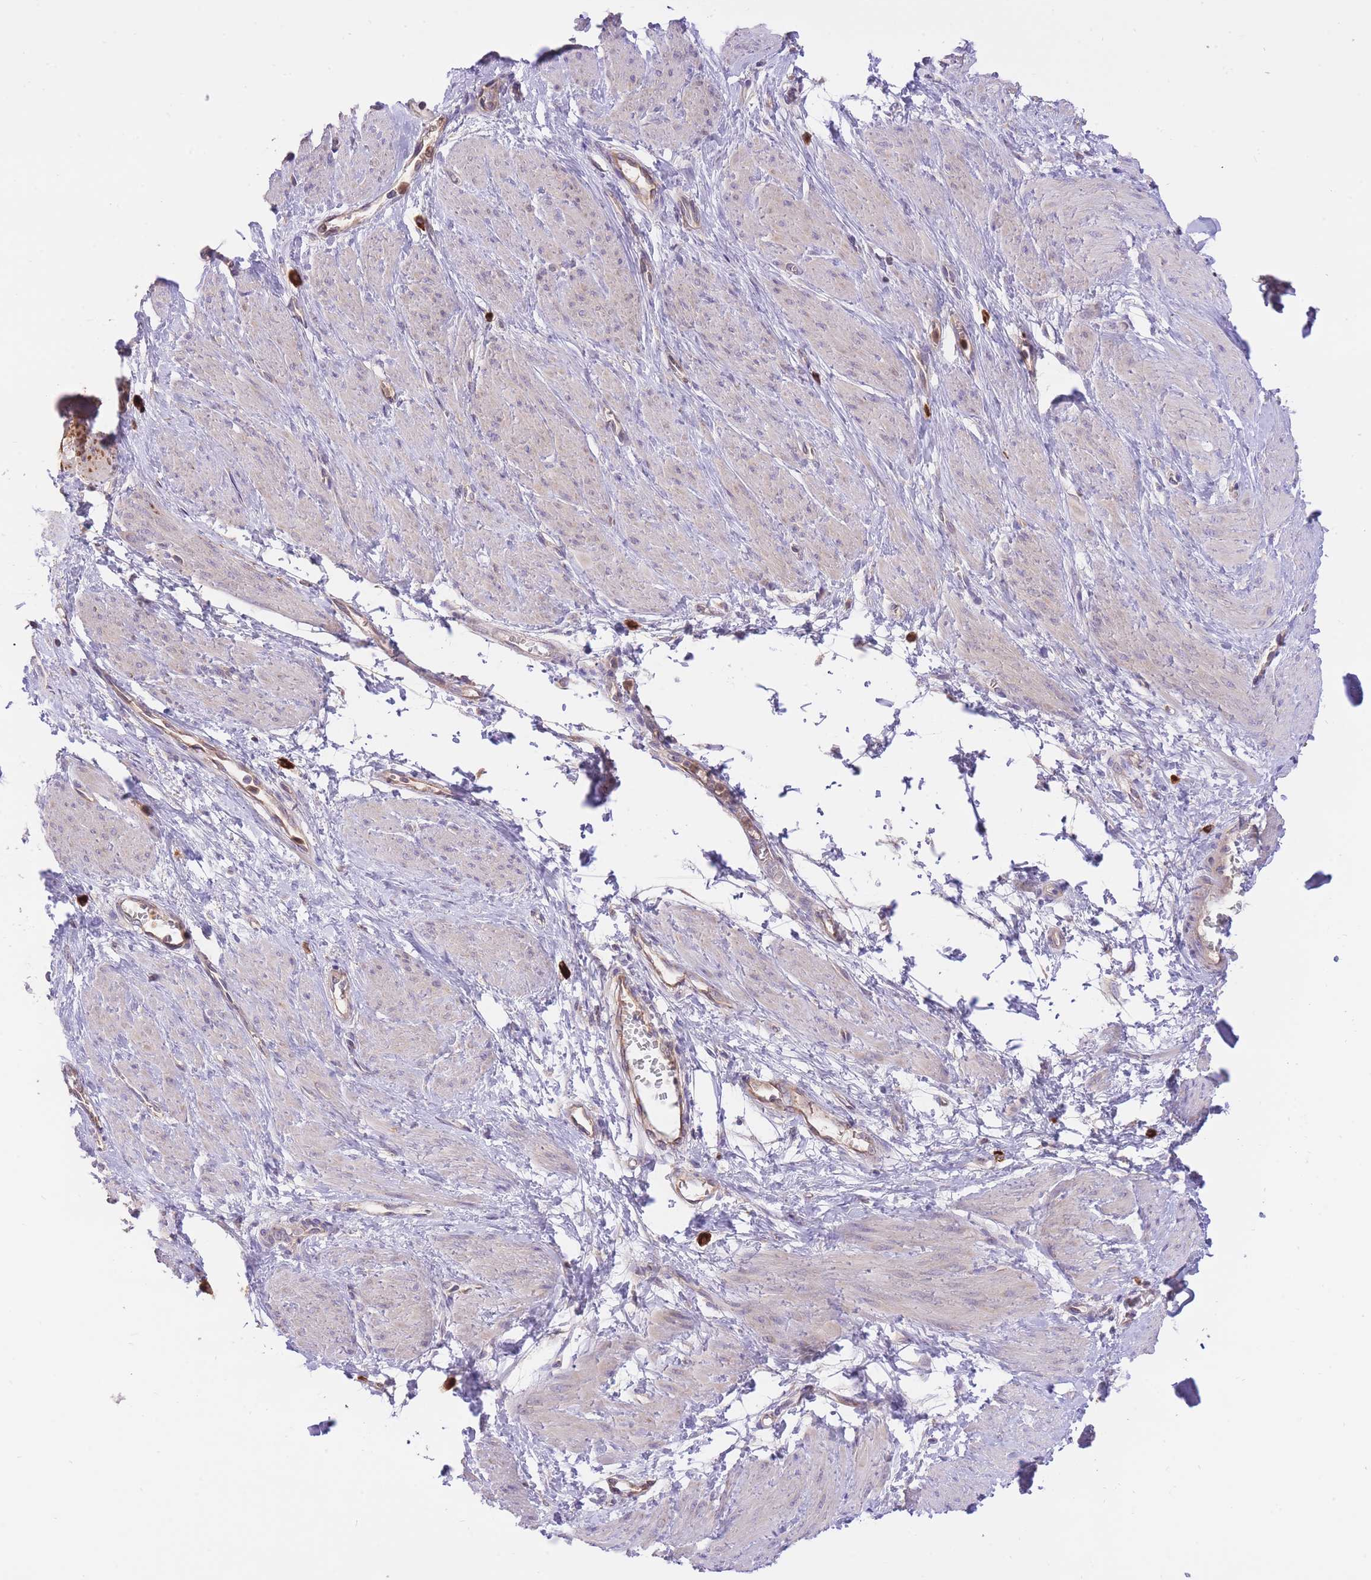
{"staining": {"intensity": "negative", "quantity": "none", "location": "none"}, "tissue": "smooth muscle", "cell_type": "Smooth muscle cells", "image_type": "normal", "snomed": [{"axis": "morphology", "description": "Normal tissue, NOS"}, {"axis": "topography", "description": "Smooth muscle"}, {"axis": "topography", "description": "Uterus"}], "caption": "Photomicrograph shows no significant protein positivity in smooth muscle cells of benign smooth muscle.", "gene": "PREP", "patient": {"sex": "female", "age": 39}}